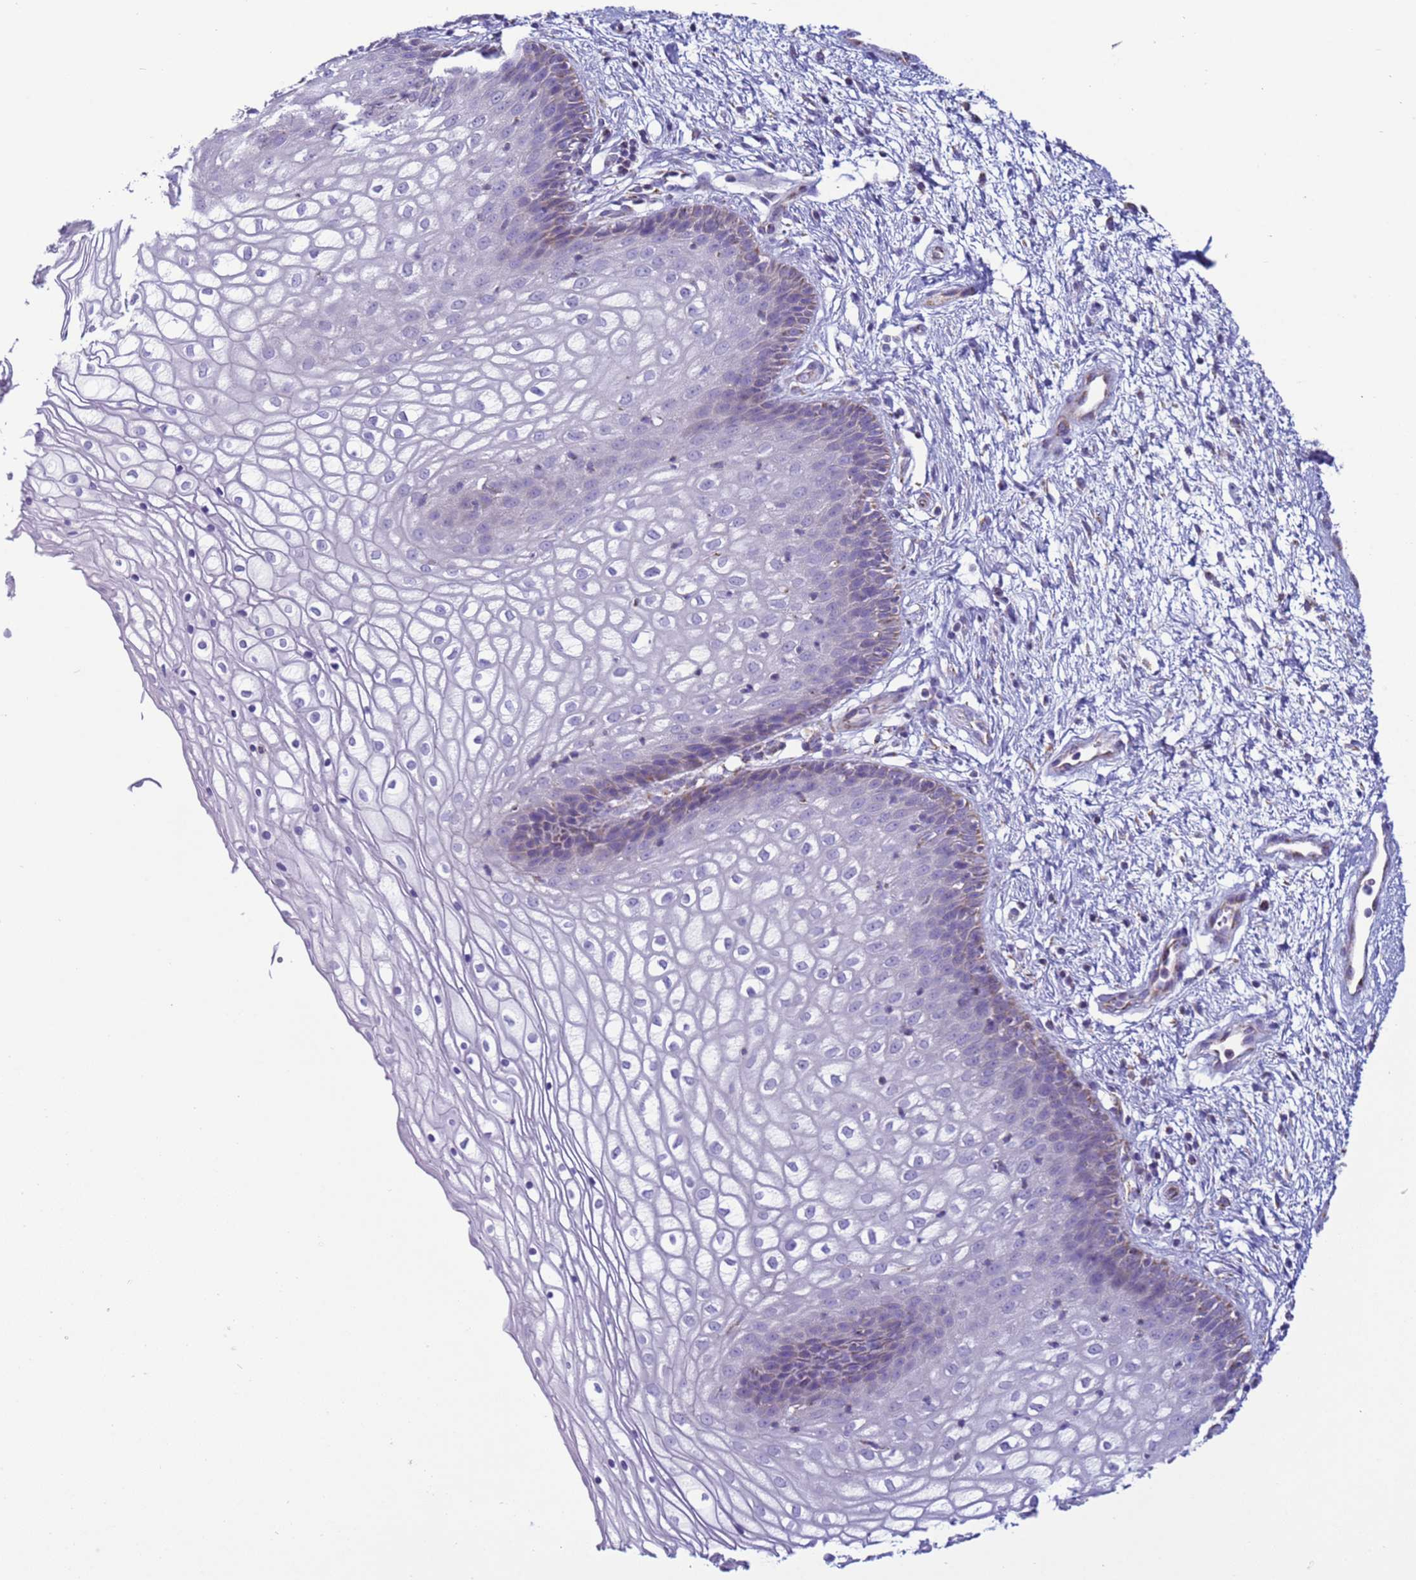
{"staining": {"intensity": "moderate", "quantity": "<25%", "location": "cytoplasmic/membranous"}, "tissue": "vagina", "cell_type": "Squamous epithelial cells", "image_type": "normal", "snomed": [{"axis": "morphology", "description": "Normal tissue, NOS"}, {"axis": "topography", "description": "Vagina"}], "caption": "Immunohistochemical staining of unremarkable vagina displays low levels of moderate cytoplasmic/membranous positivity in about <25% of squamous epithelial cells.", "gene": "HPCAL1", "patient": {"sex": "female", "age": 34}}